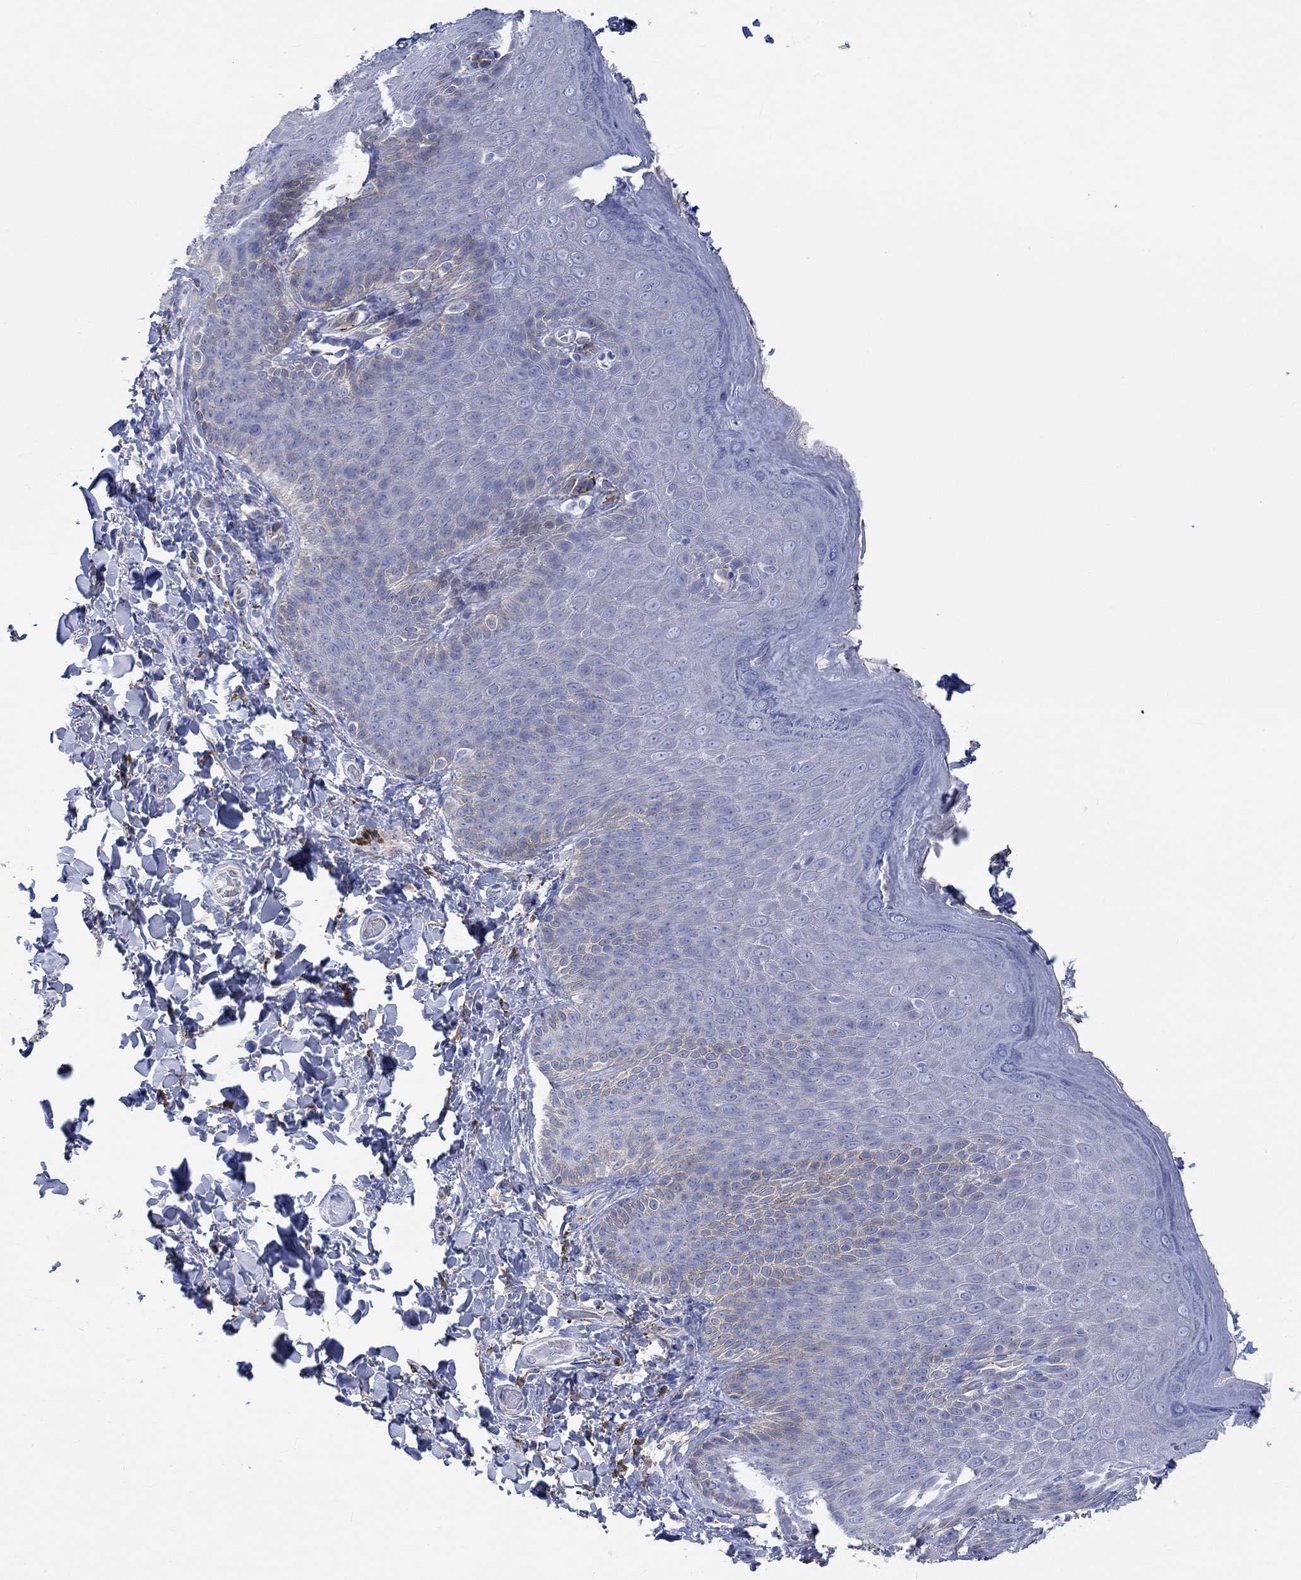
{"staining": {"intensity": "negative", "quantity": "none", "location": "none"}, "tissue": "skin", "cell_type": "Epidermal cells", "image_type": "normal", "snomed": [{"axis": "morphology", "description": "Normal tissue, NOS"}, {"axis": "topography", "description": "Anal"}], "caption": "DAB (3,3'-diaminobenzidine) immunohistochemical staining of normal human skin displays no significant positivity in epidermal cells.", "gene": "TGM2", "patient": {"sex": "male", "age": 53}}